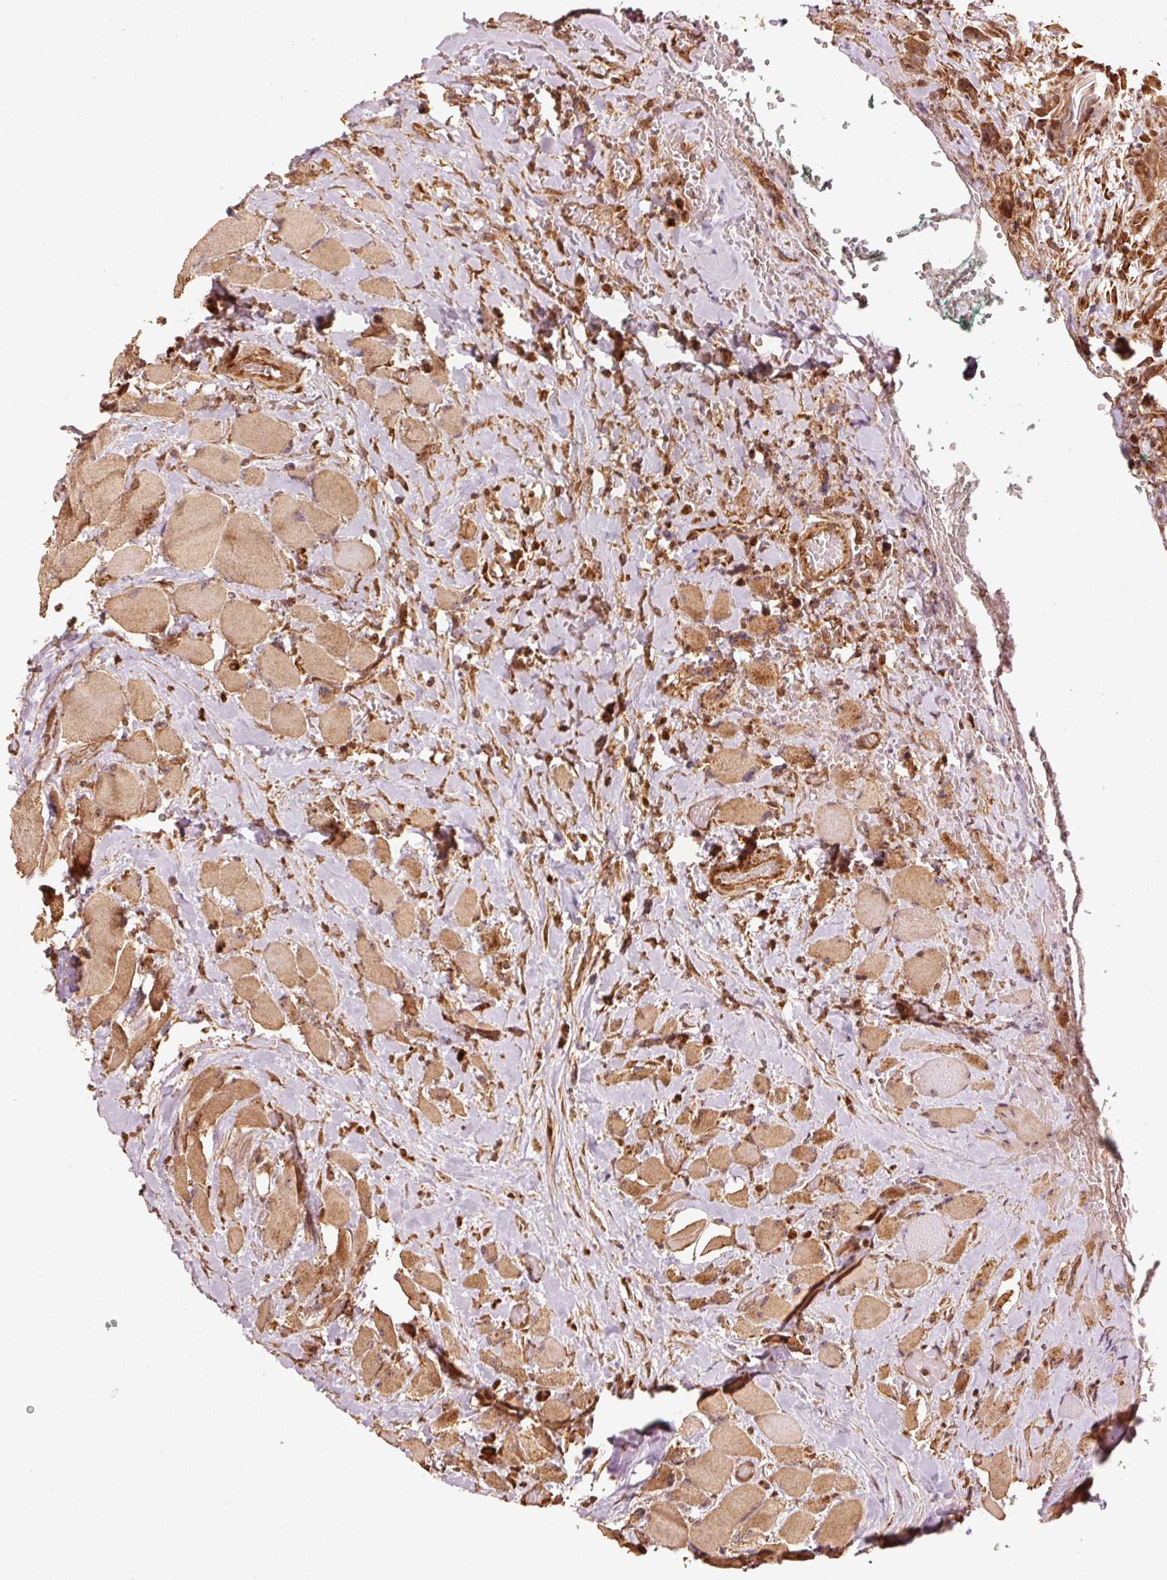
{"staining": {"intensity": "moderate", "quantity": ">75%", "location": "cytoplasmic/membranous"}, "tissue": "head and neck cancer", "cell_type": "Tumor cells", "image_type": "cancer", "snomed": [{"axis": "morphology", "description": "Squamous cell carcinoma, NOS"}, {"axis": "topography", "description": "Head-Neck"}], "caption": "Tumor cells demonstrate medium levels of moderate cytoplasmic/membranous staining in about >75% of cells in human head and neck cancer (squamous cell carcinoma). (DAB (3,3'-diaminobenzidine) = brown stain, brightfield microscopy at high magnification).", "gene": "MRPL16", "patient": {"sex": "male", "age": 81}}